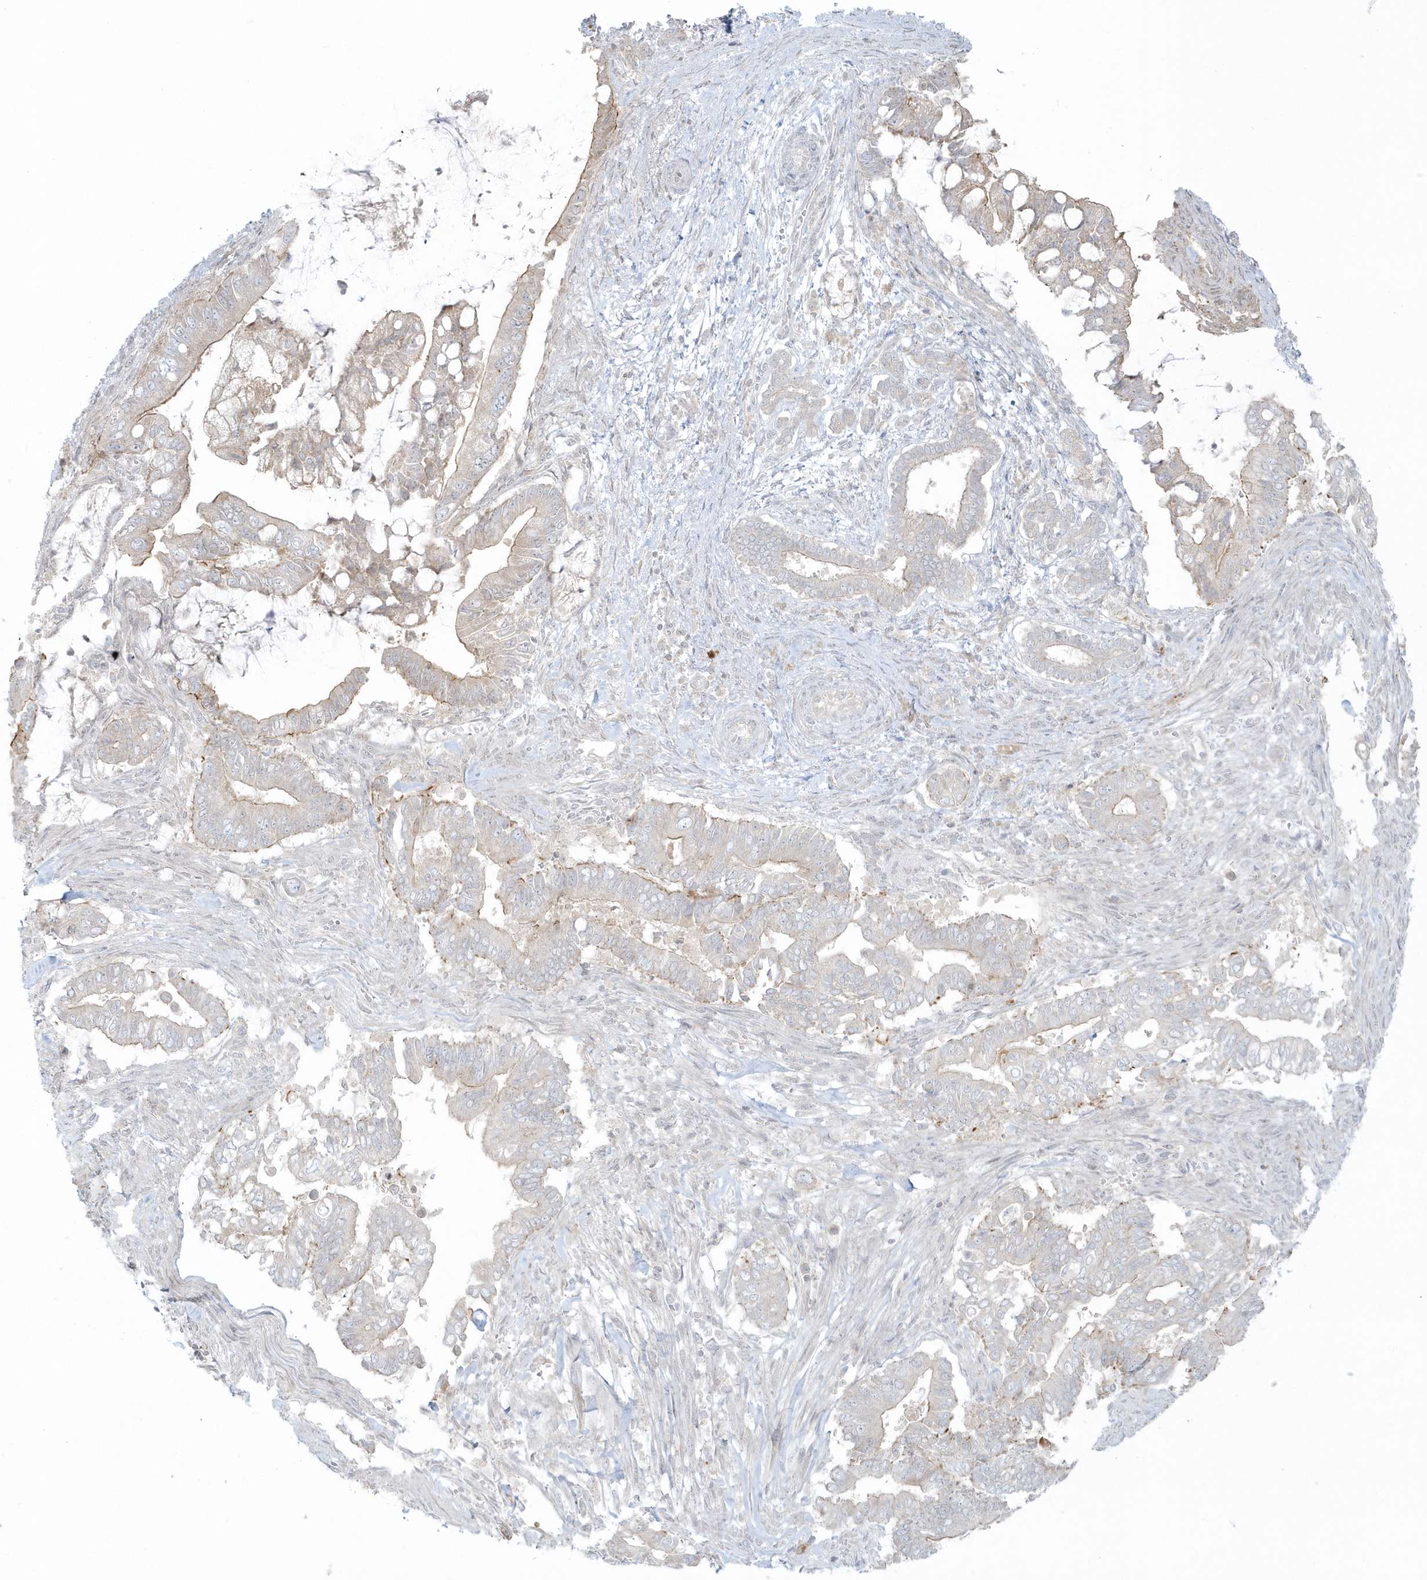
{"staining": {"intensity": "weak", "quantity": "<25%", "location": "cytoplasmic/membranous"}, "tissue": "pancreatic cancer", "cell_type": "Tumor cells", "image_type": "cancer", "snomed": [{"axis": "morphology", "description": "Adenocarcinoma, NOS"}, {"axis": "topography", "description": "Pancreas"}], "caption": "Immunohistochemical staining of pancreatic cancer displays no significant staining in tumor cells.", "gene": "BLTP3A", "patient": {"sex": "male", "age": 68}}